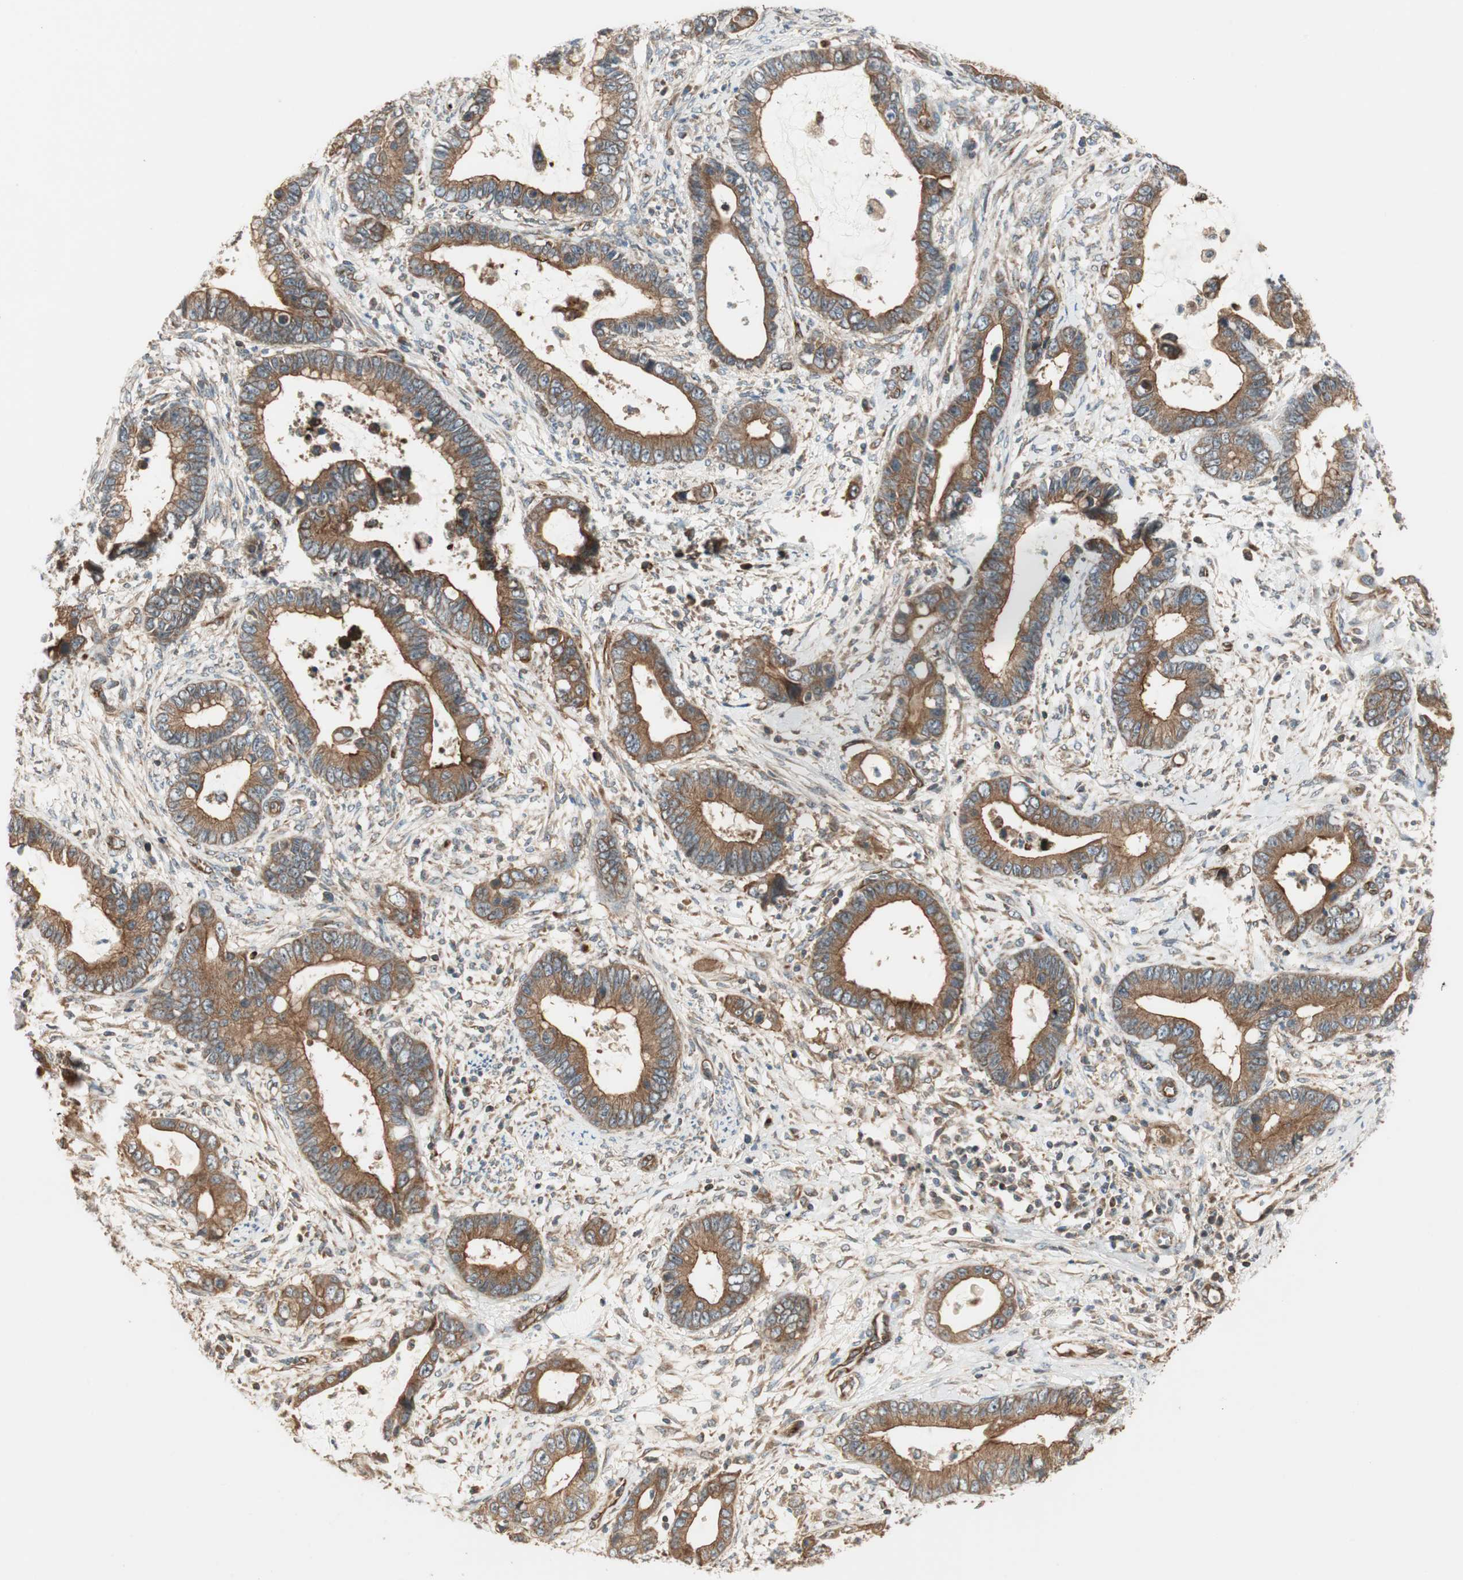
{"staining": {"intensity": "moderate", "quantity": ">75%", "location": "cytoplasmic/membranous"}, "tissue": "cervical cancer", "cell_type": "Tumor cells", "image_type": "cancer", "snomed": [{"axis": "morphology", "description": "Adenocarcinoma, NOS"}, {"axis": "topography", "description": "Cervix"}], "caption": "Adenocarcinoma (cervical) stained with a brown dye exhibits moderate cytoplasmic/membranous positive positivity in approximately >75% of tumor cells.", "gene": "CTTNBP2NL", "patient": {"sex": "female", "age": 44}}